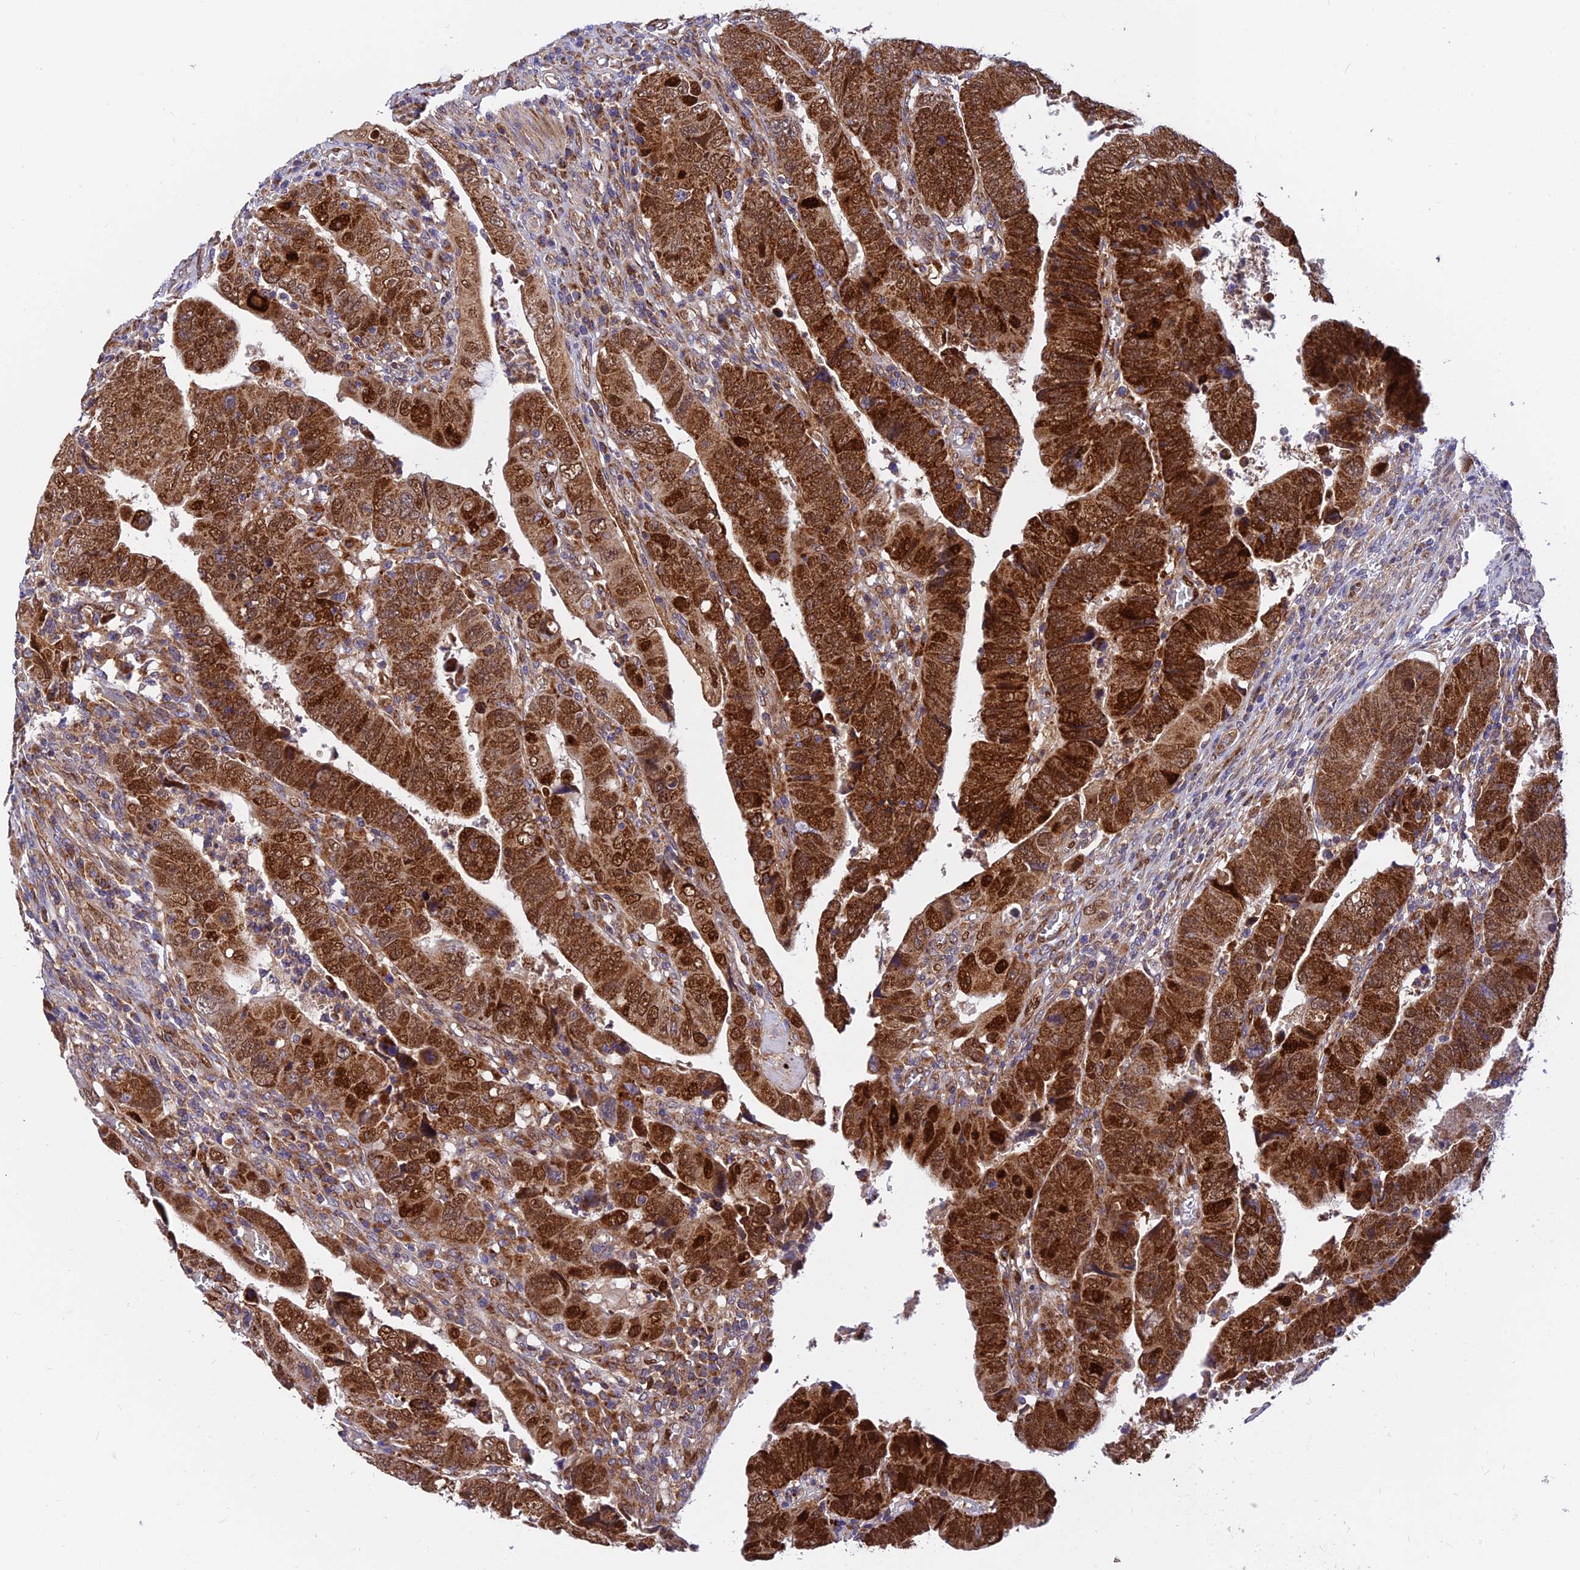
{"staining": {"intensity": "strong", "quantity": ">75%", "location": "cytoplasmic/membranous,nuclear"}, "tissue": "colorectal cancer", "cell_type": "Tumor cells", "image_type": "cancer", "snomed": [{"axis": "morphology", "description": "Normal tissue, NOS"}, {"axis": "morphology", "description": "Adenocarcinoma, NOS"}, {"axis": "topography", "description": "Rectum"}], "caption": "Colorectal cancer (adenocarcinoma) stained with a protein marker displays strong staining in tumor cells.", "gene": "PODNL1", "patient": {"sex": "female", "age": 65}}